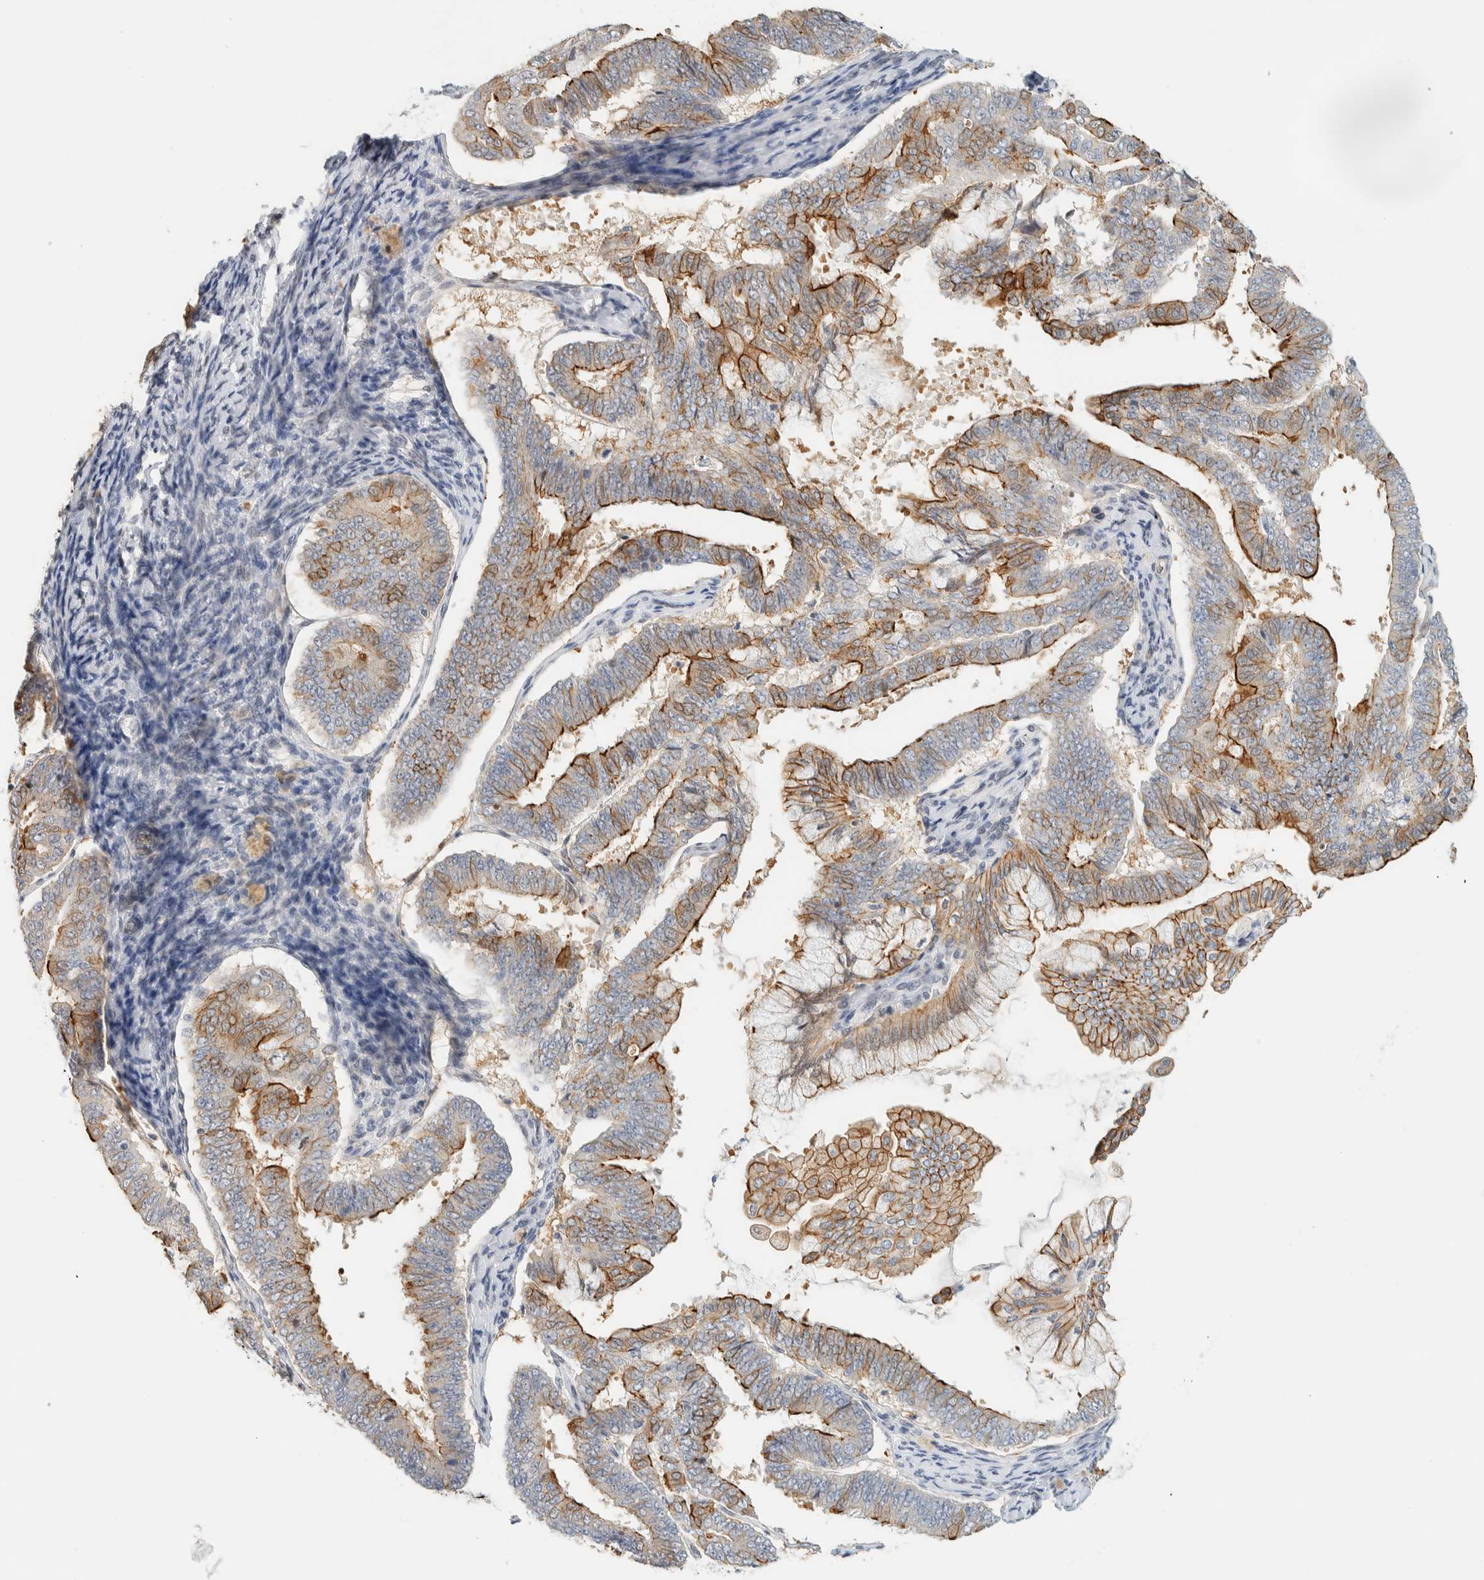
{"staining": {"intensity": "moderate", "quantity": "25%-75%", "location": "cytoplasmic/membranous"}, "tissue": "endometrial cancer", "cell_type": "Tumor cells", "image_type": "cancer", "snomed": [{"axis": "morphology", "description": "Adenocarcinoma, NOS"}, {"axis": "topography", "description": "Endometrium"}], "caption": "IHC histopathology image of neoplastic tissue: human endometrial cancer stained using immunohistochemistry shows medium levels of moderate protein expression localized specifically in the cytoplasmic/membranous of tumor cells, appearing as a cytoplasmic/membranous brown color.", "gene": "C1QTNF12", "patient": {"sex": "female", "age": 63}}